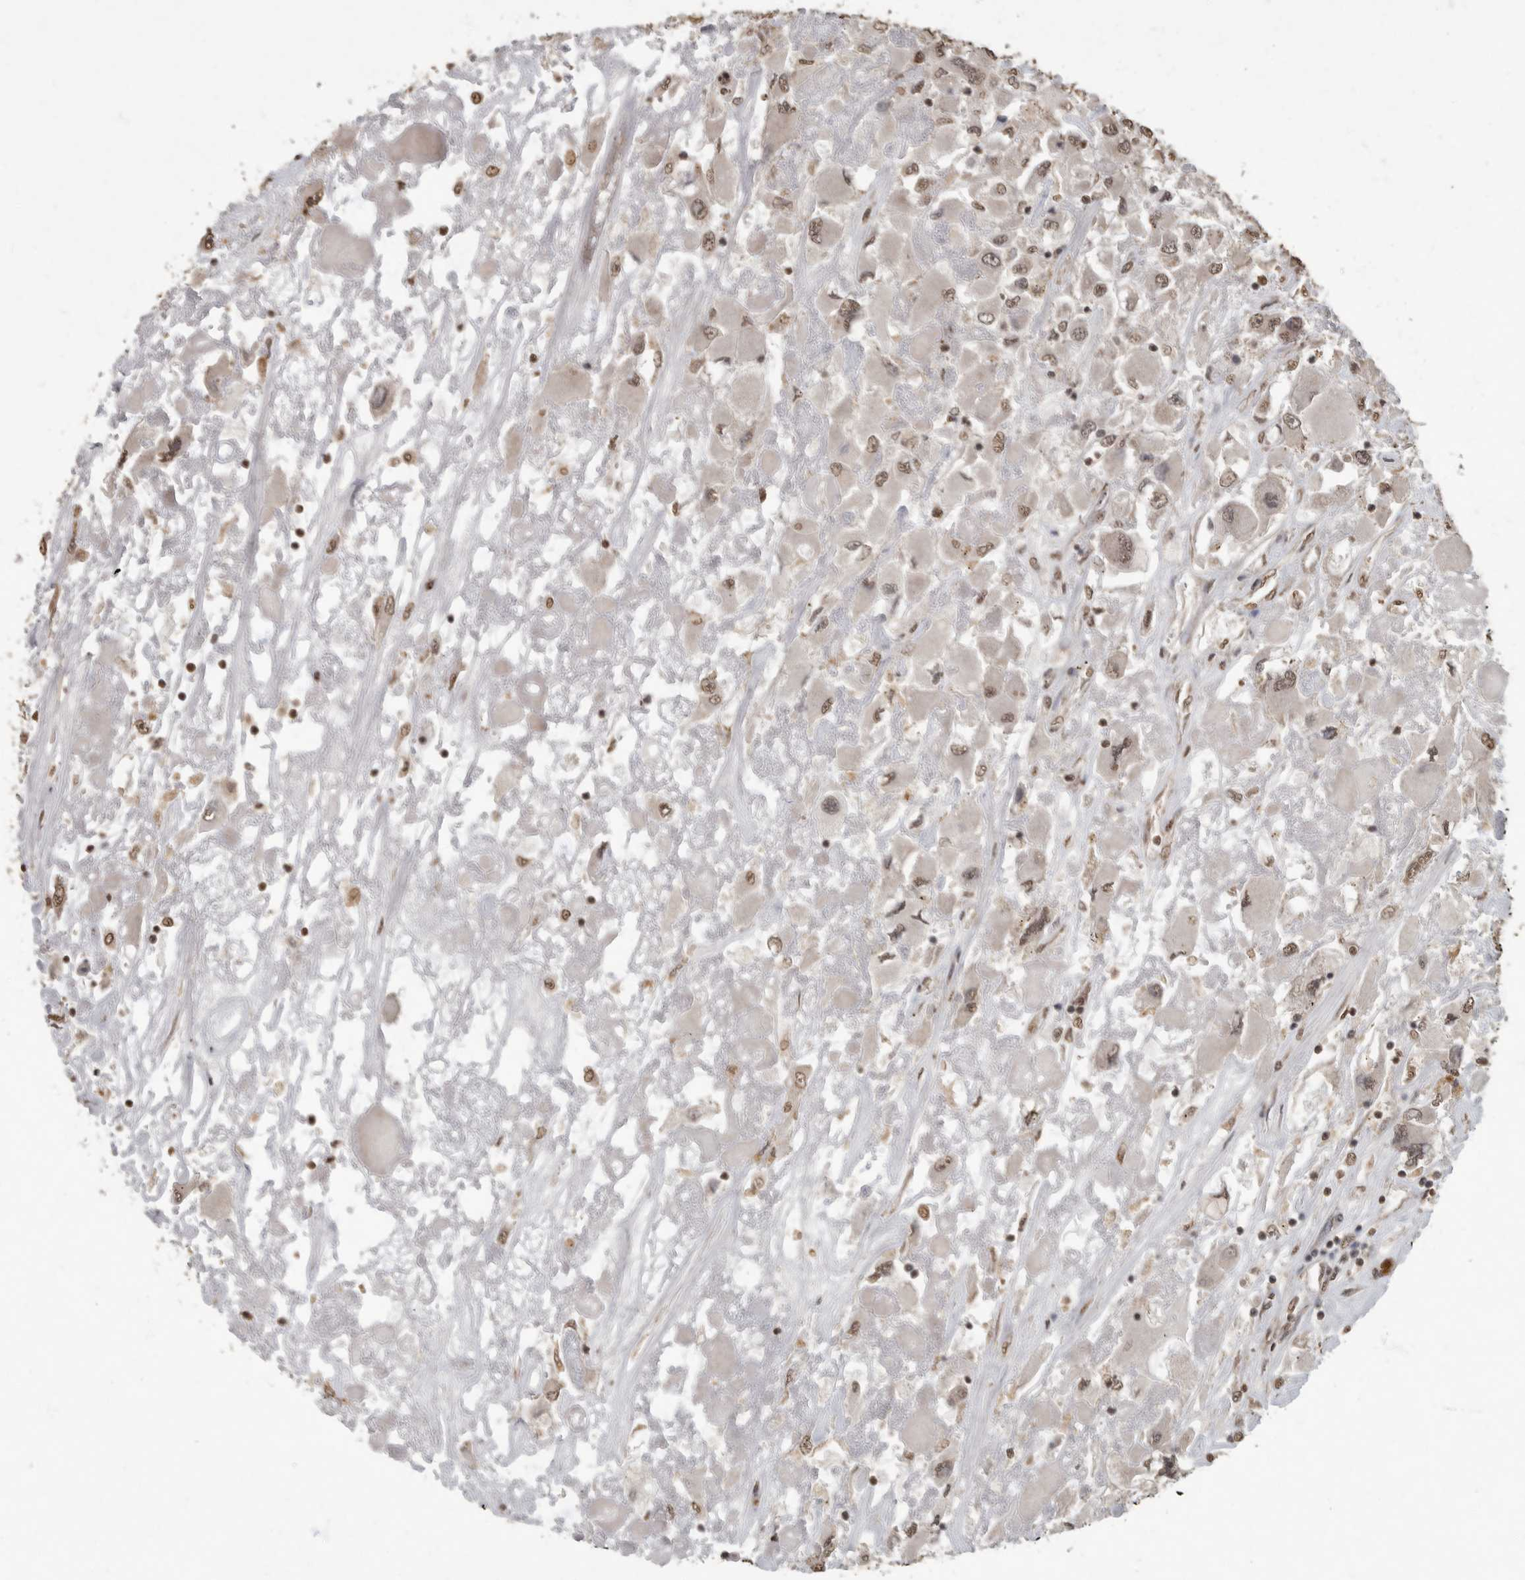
{"staining": {"intensity": "weak", "quantity": ">75%", "location": "nuclear"}, "tissue": "renal cancer", "cell_type": "Tumor cells", "image_type": "cancer", "snomed": [{"axis": "morphology", "description": "Adenocarcinoma, NOS"}, {"axis": "topography", "description": "Kidney"}], "caption": "A histopathology image of human renal cancer (adenocarcinoma) stained for a protein reveals weak nuclear brown staining in tumor cells.", "gene": "MAFG", "patient": {"sex": "female", "age": 52}}